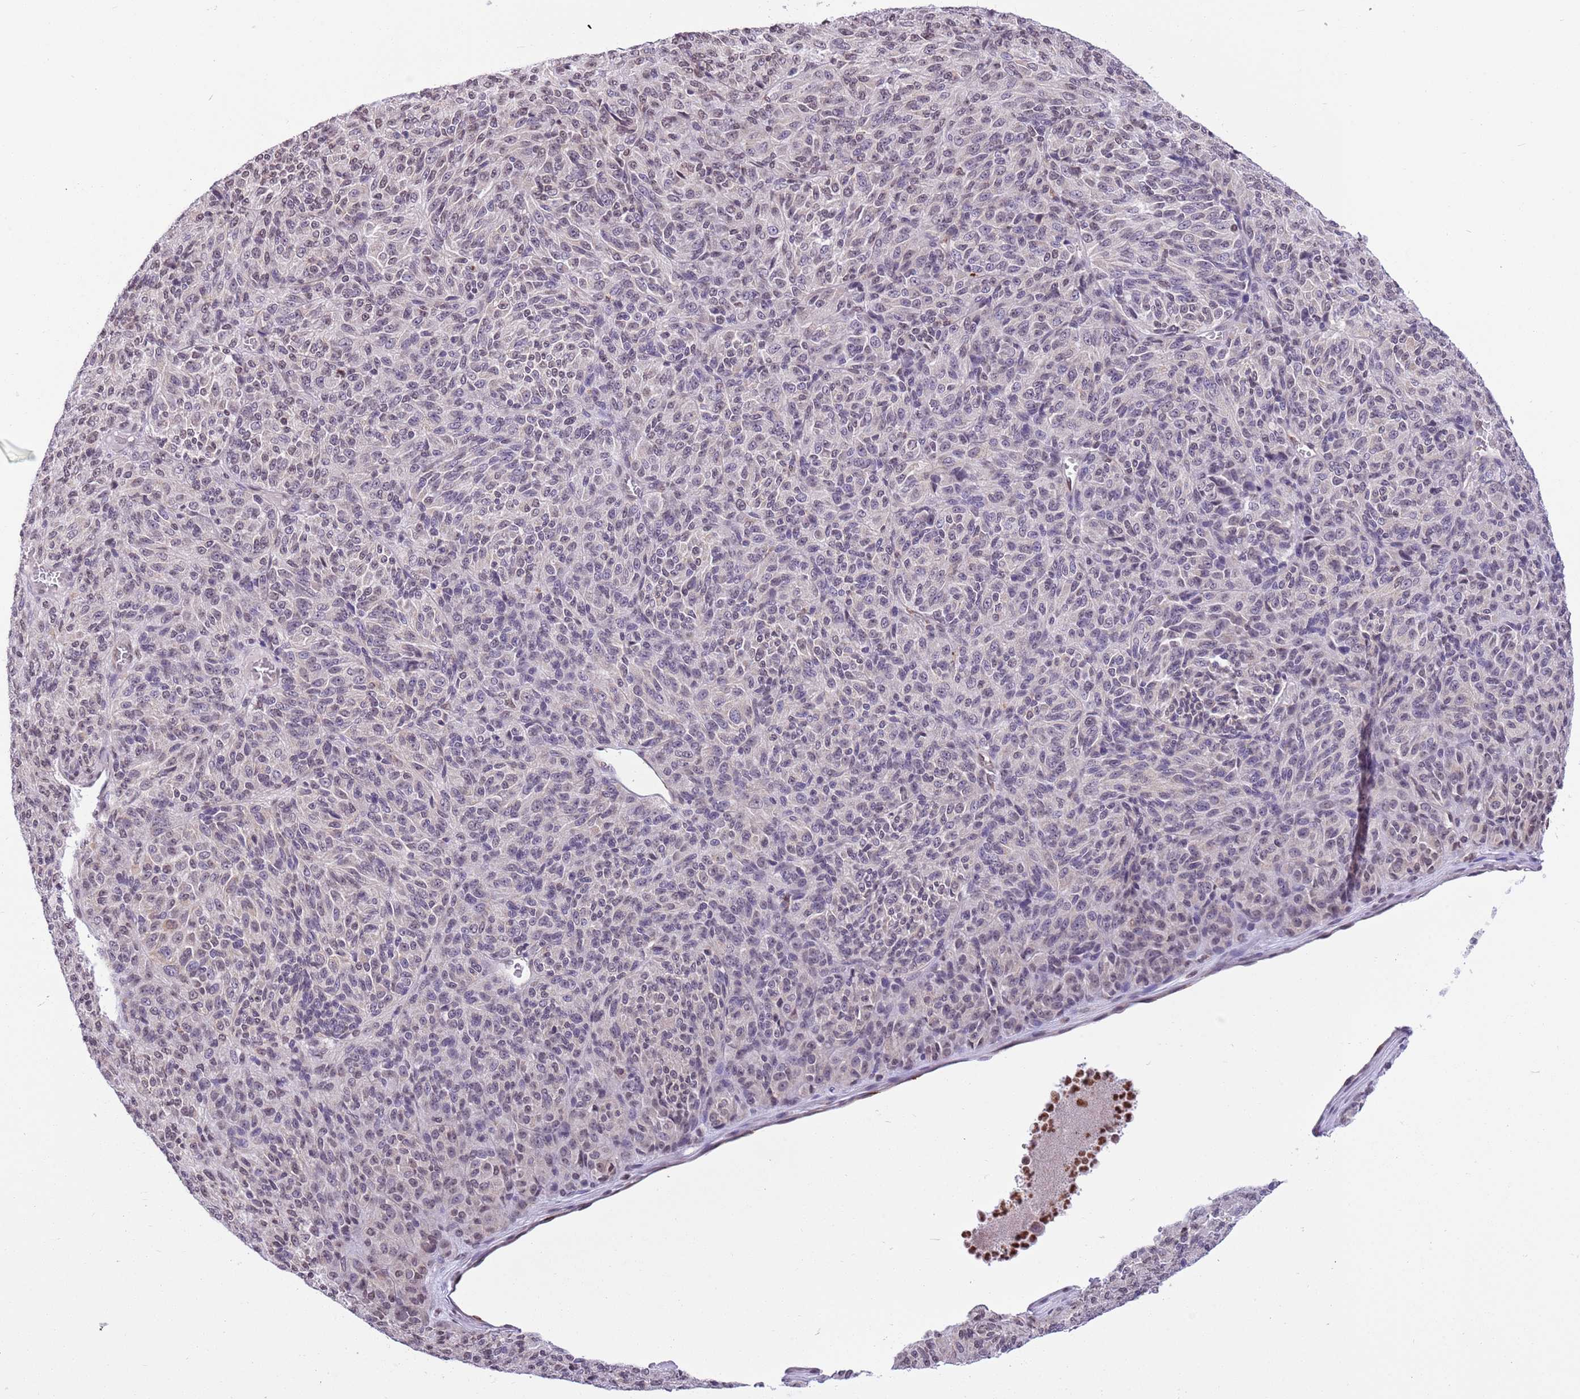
{"staining": {"intensity": "negative", "quantity": "none", "location": "none"}, "tissue": "melanoma", "cell_type": "Tumor cells", "image_type": "cancer", "snomed": [{"axis": "morphology", "description": "Malignant melanoma, Metastatic site"}, {"axis": "topography", "description": "Brain"}], "caption": "This histopathology image is of malignant melanoma (metastatic site) stained with immunohistochemistry (IHC) to label a protein in brown with the nuclei are counter-stained blue. There is no staining in tumor cells.", "gene": "NRIP1", "patient": {"sex": "female", "age": 56}}